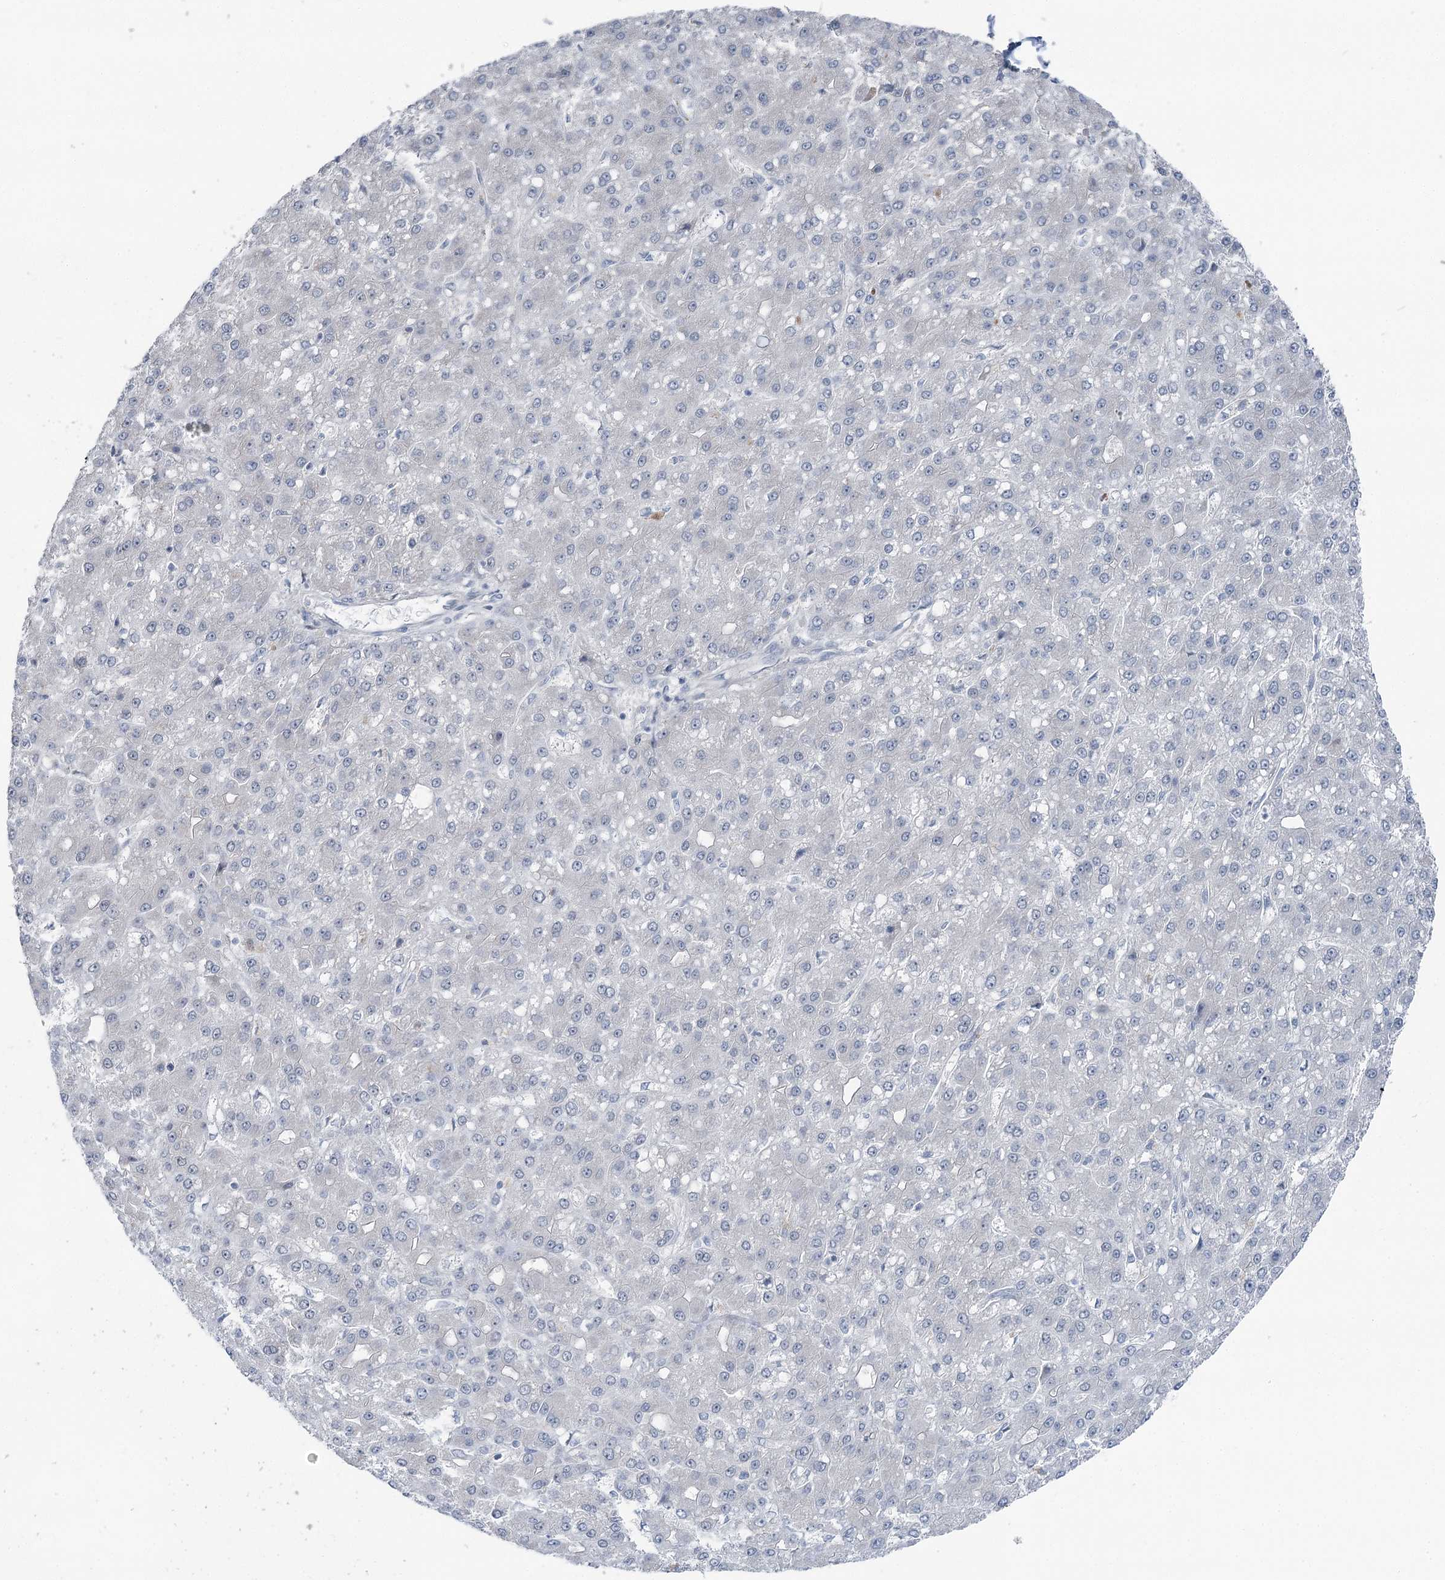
{"staining": {"intensity": "negative", "quantity": "none", "location": "none"}, "tissue": "liver cancer", "cell_type": "Tumor cells", "image_type": "cancer", "snomed": [{"axis": "morphology", "description": "Carcinoma, Hepatocellular, NOS"}, {"axis": "topography", "description": "Liver"}], "caption": "High power microscopy image of an IHC photomicrograph of hepatocellular carcinoma (liver), revealing no significant positivity in tumor cells.", "gene": "STEEP1", "patient": {"sex": "male", "age": 67}}